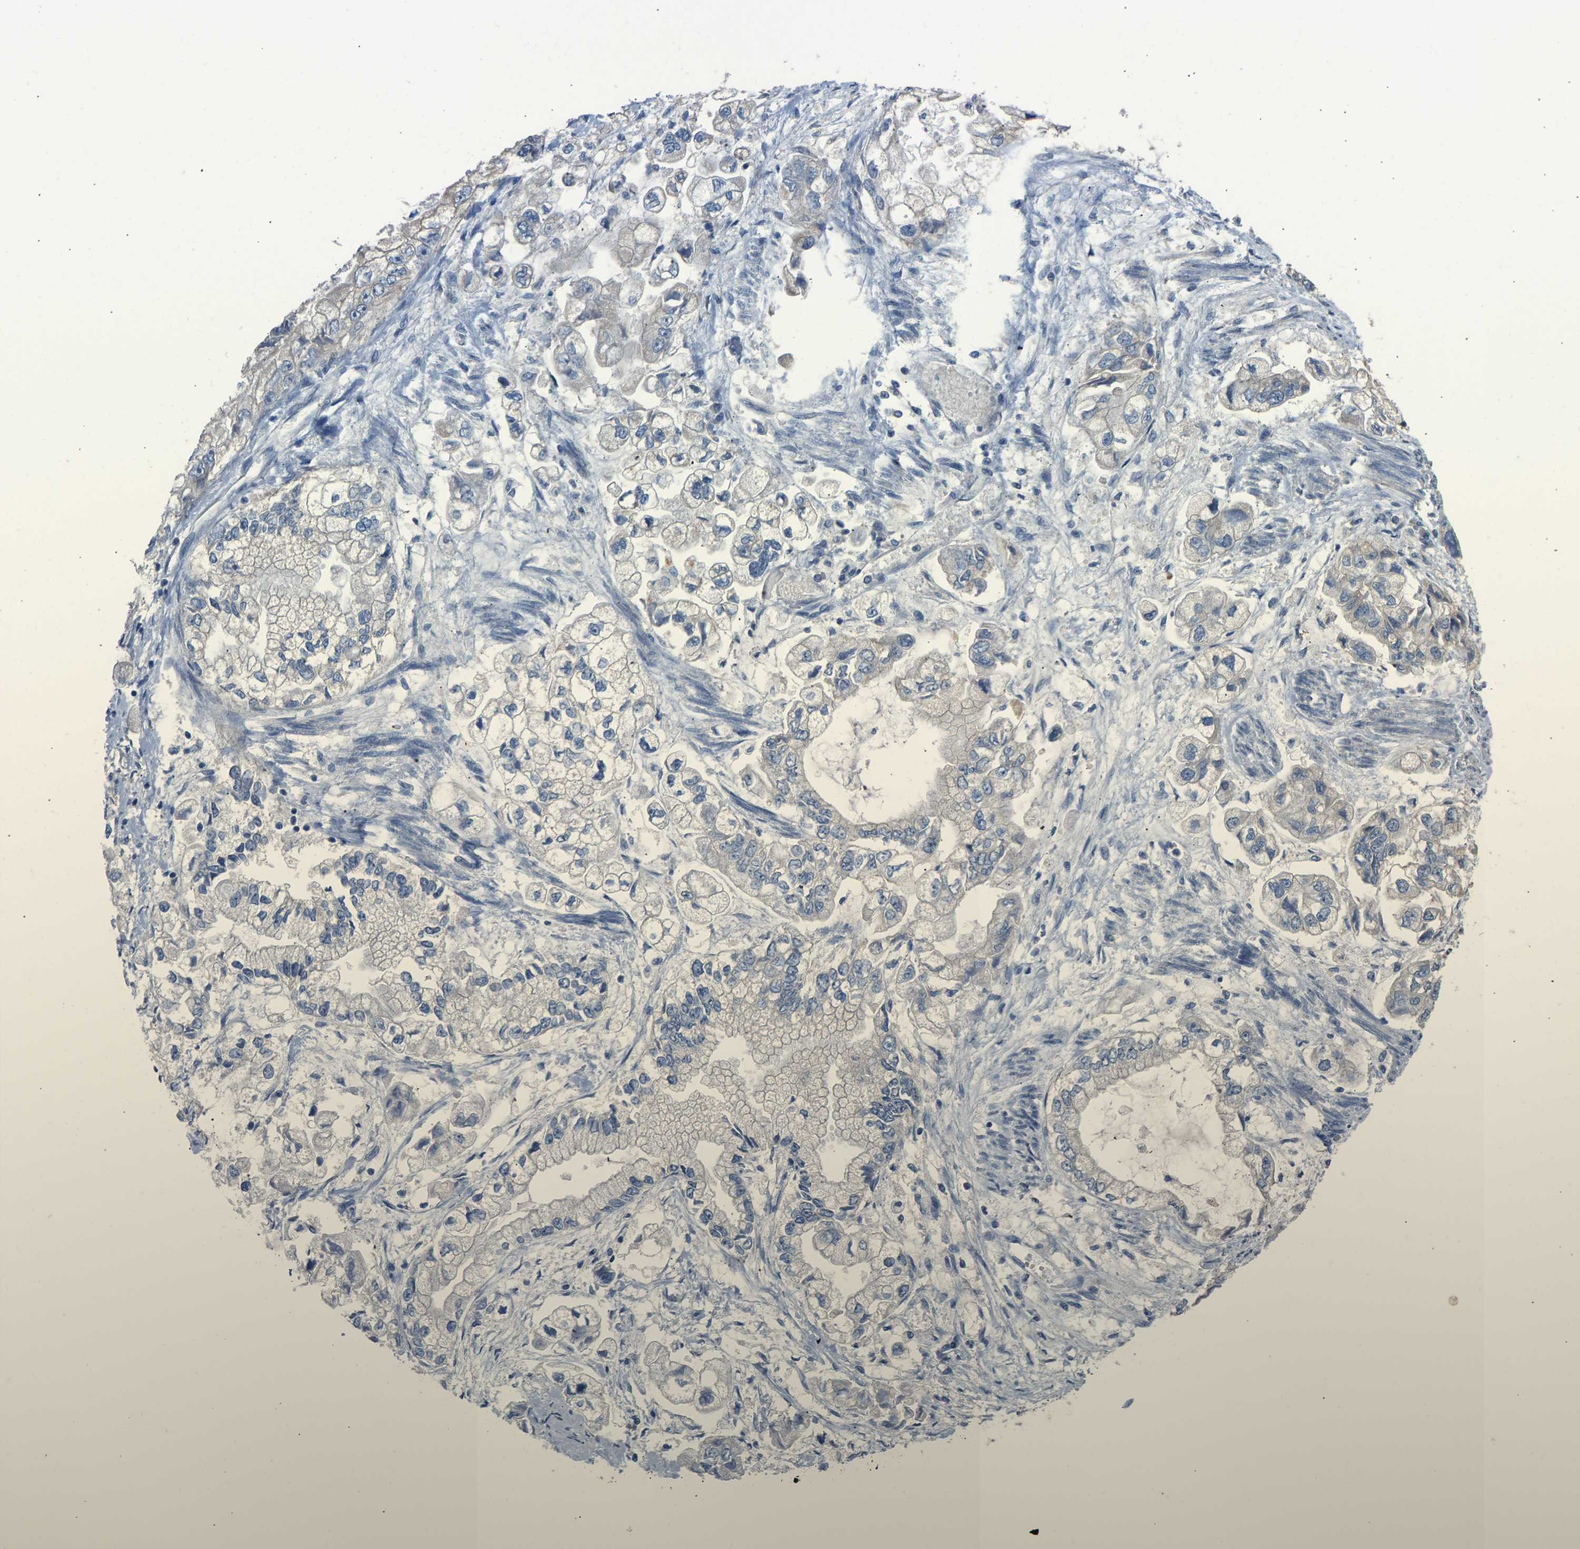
{"staining": {"intensity": "negative", "quantity": "none", "location": "none"}, "tissue": "stomach cancer", "cell_type": "Tumor cells", "image_type": "cancer", "snomed": [{"axis": "morphology", "description": "Normal tissue, NOS"}, {"axis": "morphology", "description": "Adenocarcinoma, NOS"}, {"axis": "topography", "description": "Stomach"}], "caption": "This is a image of immunohistochemistry (IHC) staining of adenocarcinoma (stomach), which shows no staining in tumor cells. The staining was performed using DAB to visualize the protein expression in brown, while the nuclei were stained in blue with hematoxylin (Magnification: 20x).", "gene": "CDK2AP1", "patient": {"sex": "male", "age": 62}}